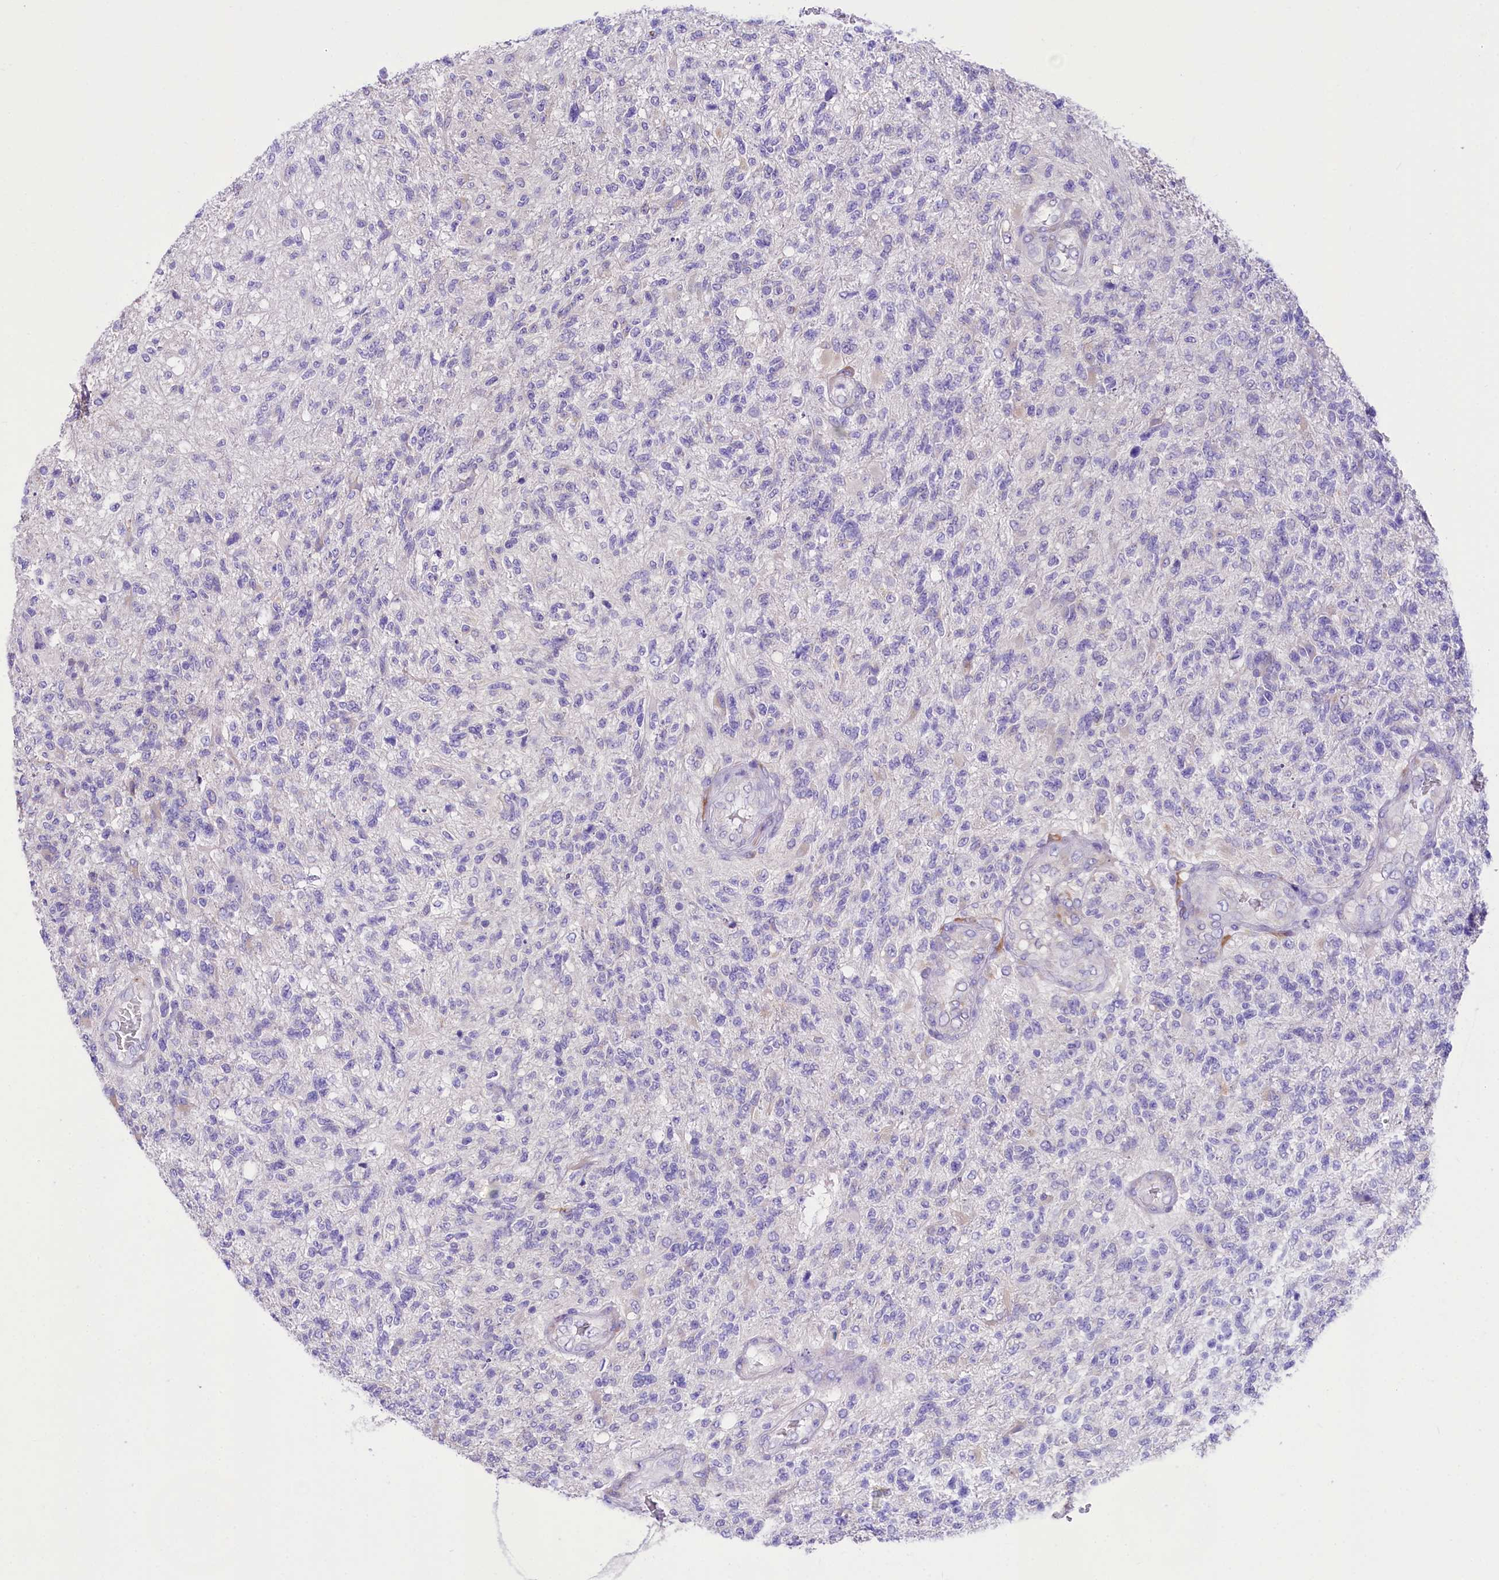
{"staining": {"intensity": "negative", "quantity": "none", "location": "none"}, "tissue": "glioma", "cell_type": "Tumor cells", "image_type": "cancer", "snomed": [{"axis": "morphology", "description": "Glioma, malignant, High grade"}, {"axis": "topography", "description": "Brain"}], "caption": "High magnification brightfield microscopy of glioma stained with DAB (3,3'-diaminobenzidine) (brown) and counterstained with hematoxylin (blue): tumor cells show no significant staining.", "gene": "A2ML1", "patient": {"sex": "male", "age": 56}}